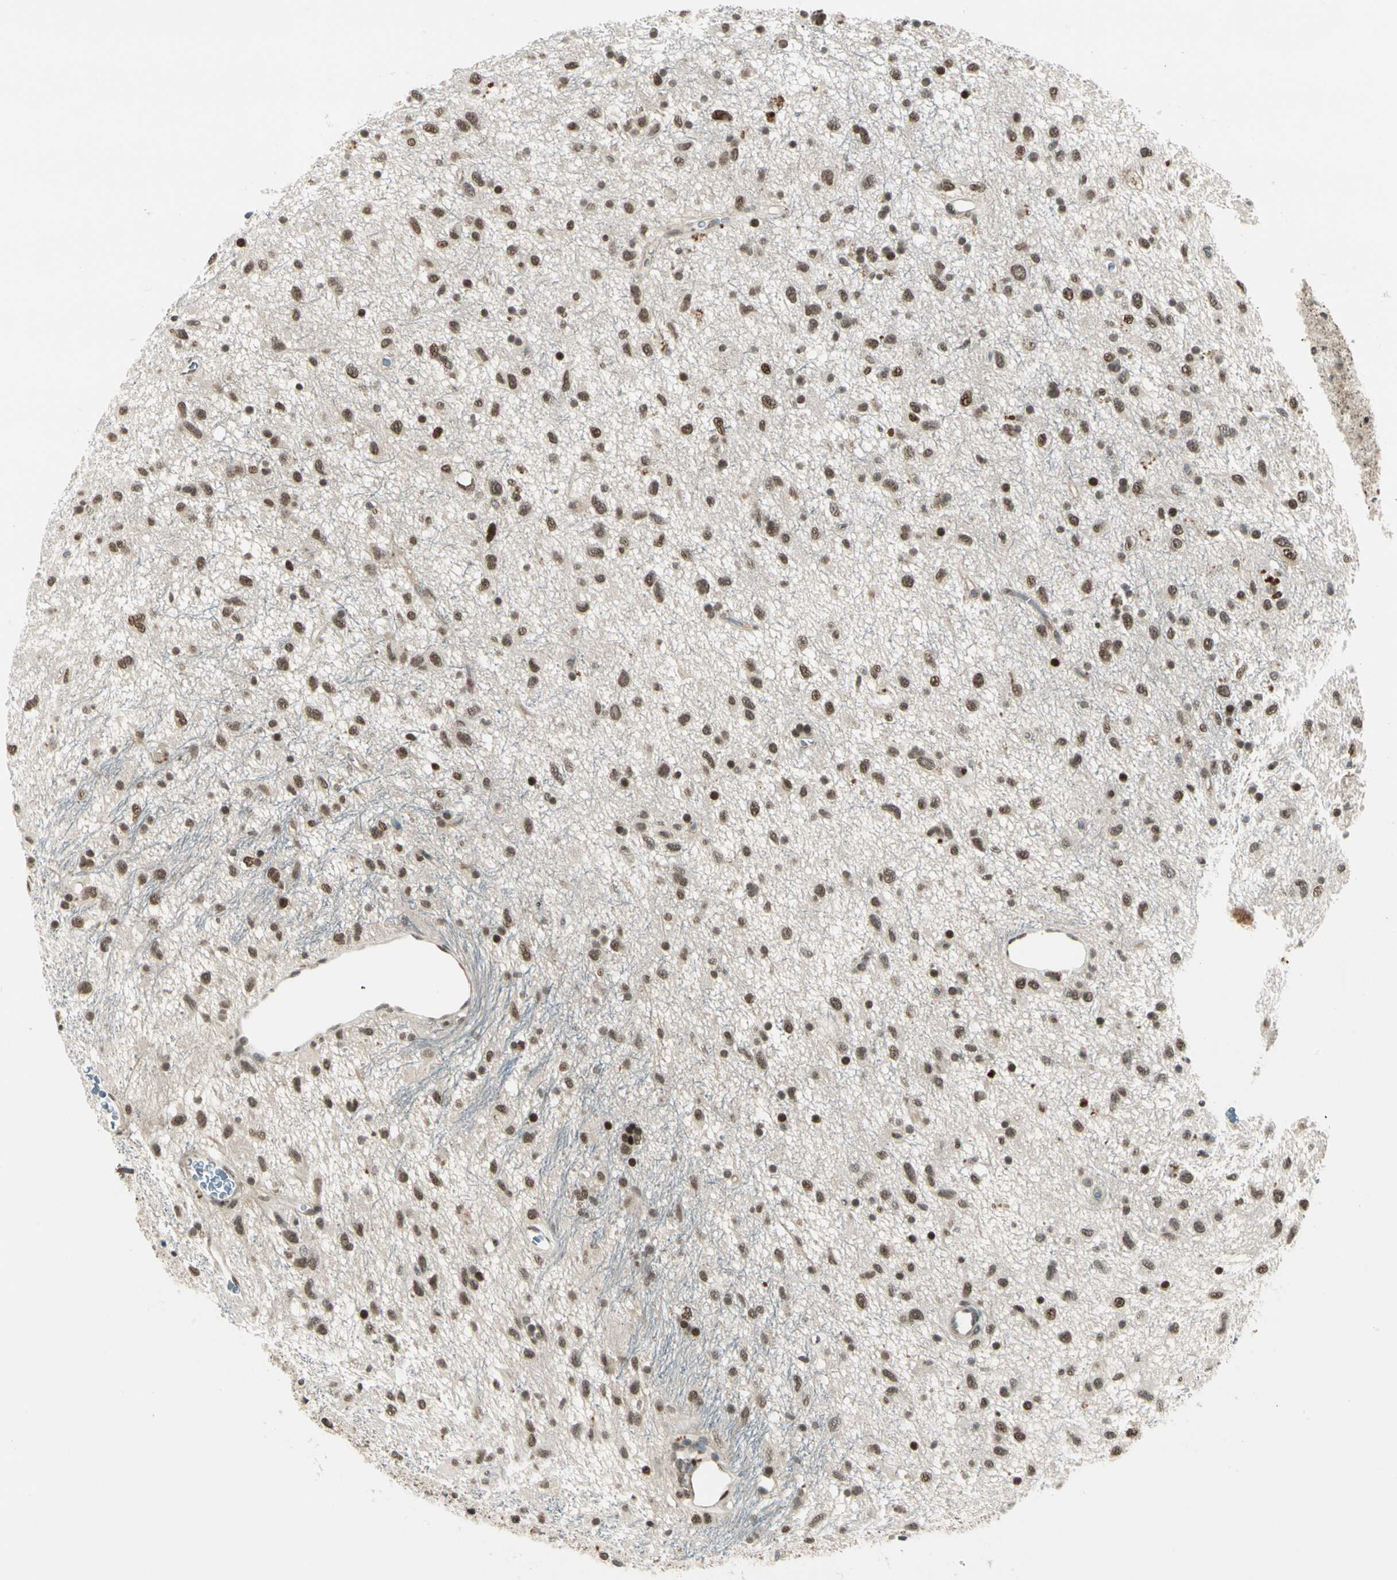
{"staining": {"intensity": "moderate", "quantity": ">75%", "location": "nuclear"}, "tissue": "glioma", "cell_type": "Tumor cells", "image_type": "cancer", "snomed": [{"axis": "morphology", "description": "Glioma, malignant, Low grade"}, {"axis": "topography", "description": "Brain"}], "caption": "Protein staining of malignant glioma (low-grade) tissue shows moderate nuclear positivity in about >75% of tumor cells.", "gene": "GTF3A", "patient": {"sex": "male", "age": 77}}